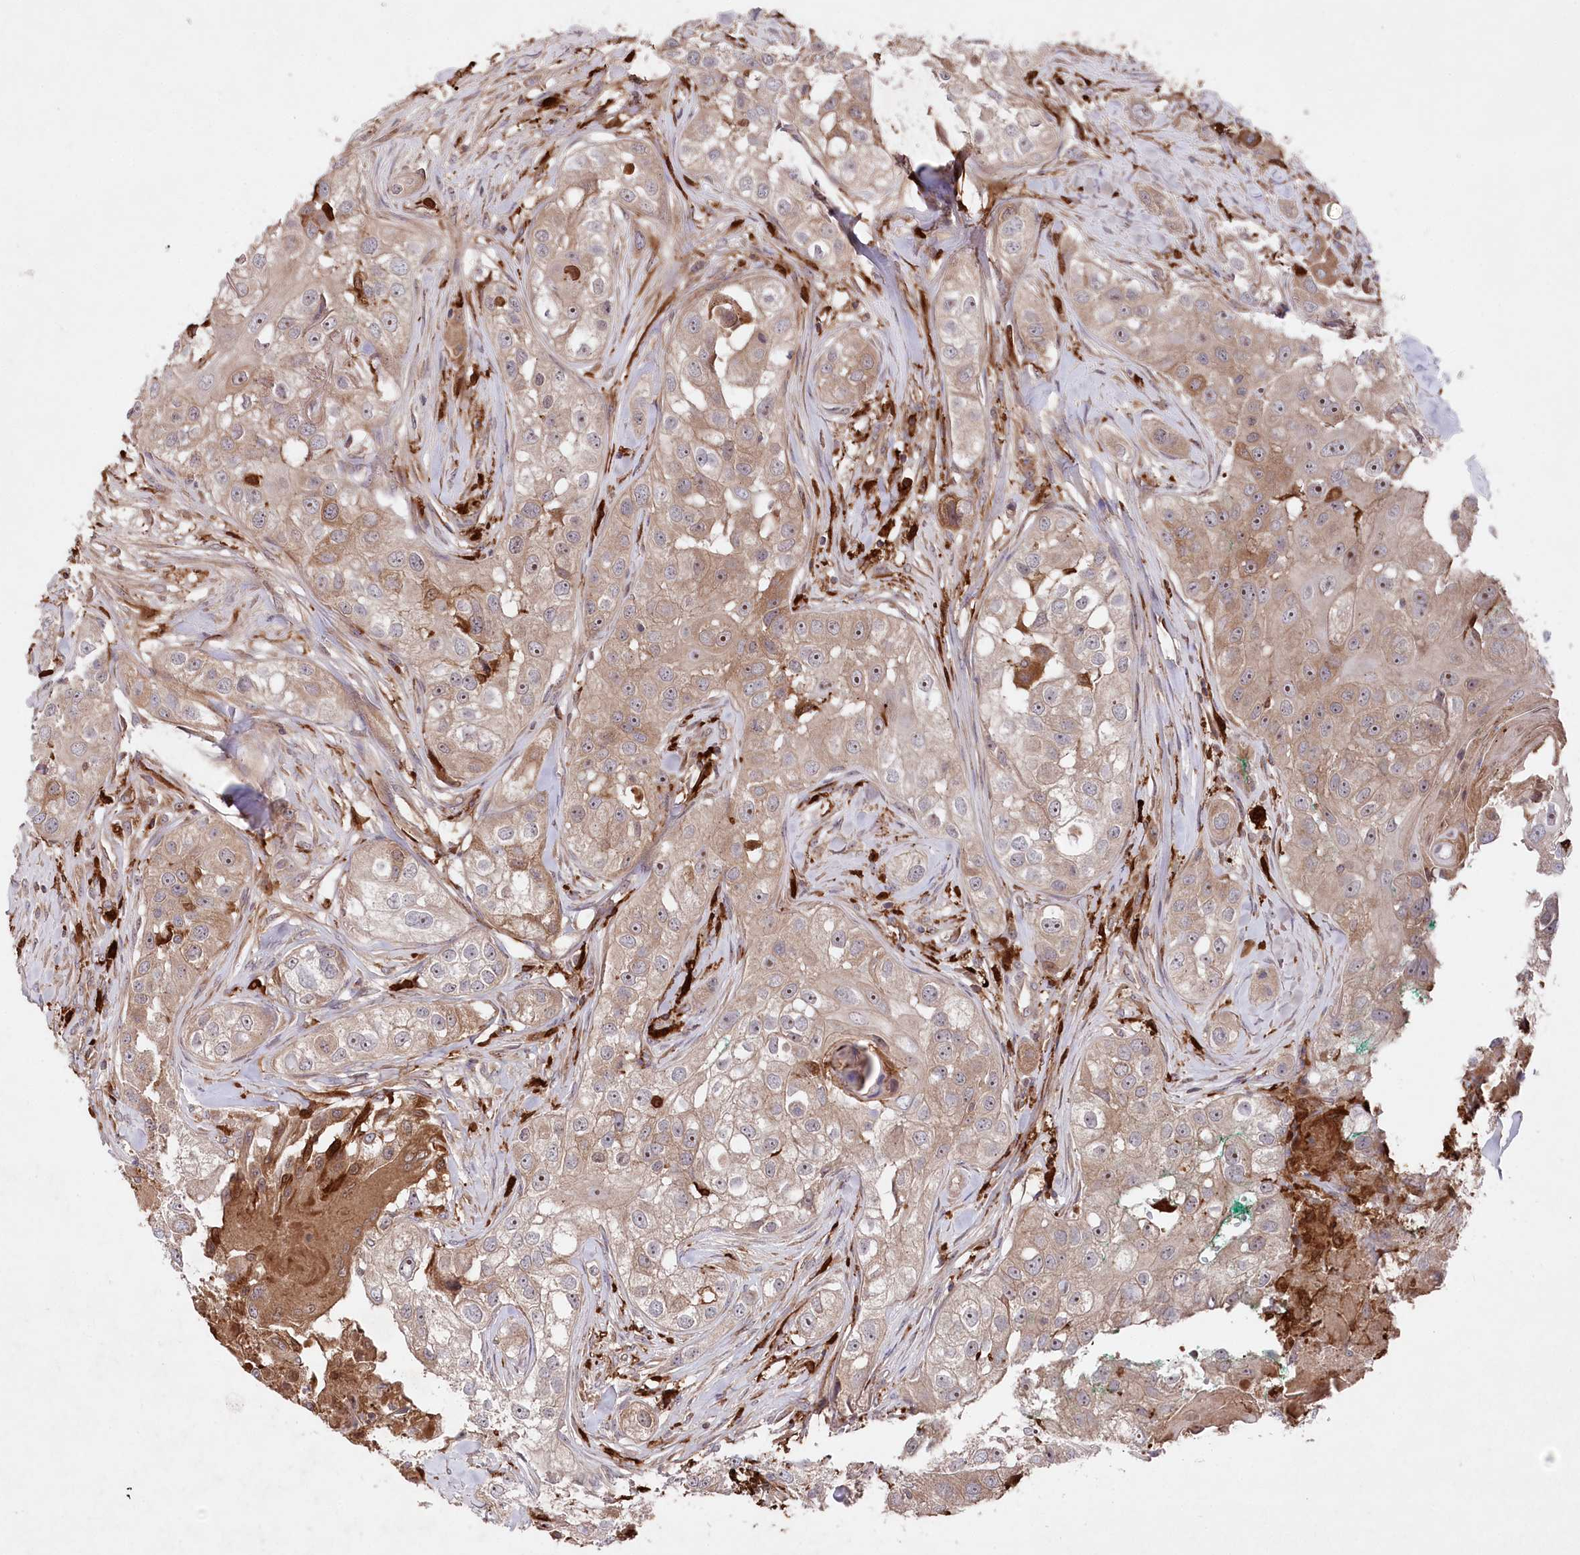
{"staining": {"intensity": "moderate", "quantity": ">75%", "location": "cytoplasmic/membranous,nuclear"}, "tissue": "head and neck cancer", "cell_type": "Tumor cells", "image_type": "cancer", "snomed": [{"axis": "morphology", "description": "Normal tissue, NOS"}, {"axis": "morphology", "description": "Squamous cell carcinoma, NOS"}, {"axis": "topography", "description": "Skeletal muscle"}, {"axis": "topography", "description": "Head-Neck"}], "caption": "Immunohistochemistry (IHC) photomicrograph of neoplastic tissue: head and neck squamous cell carcinoma stained using immunohistochemistry (IHC) displays medium levels of moderate protein expression localized specifically in the cytoplasmic/membranous and nuclear of tumor cells, appearing as a cytoplasmic/membranous and nuclear brown color.", "gene": "PPP1R21", "patient": {"sex": "male", "age": 51}}